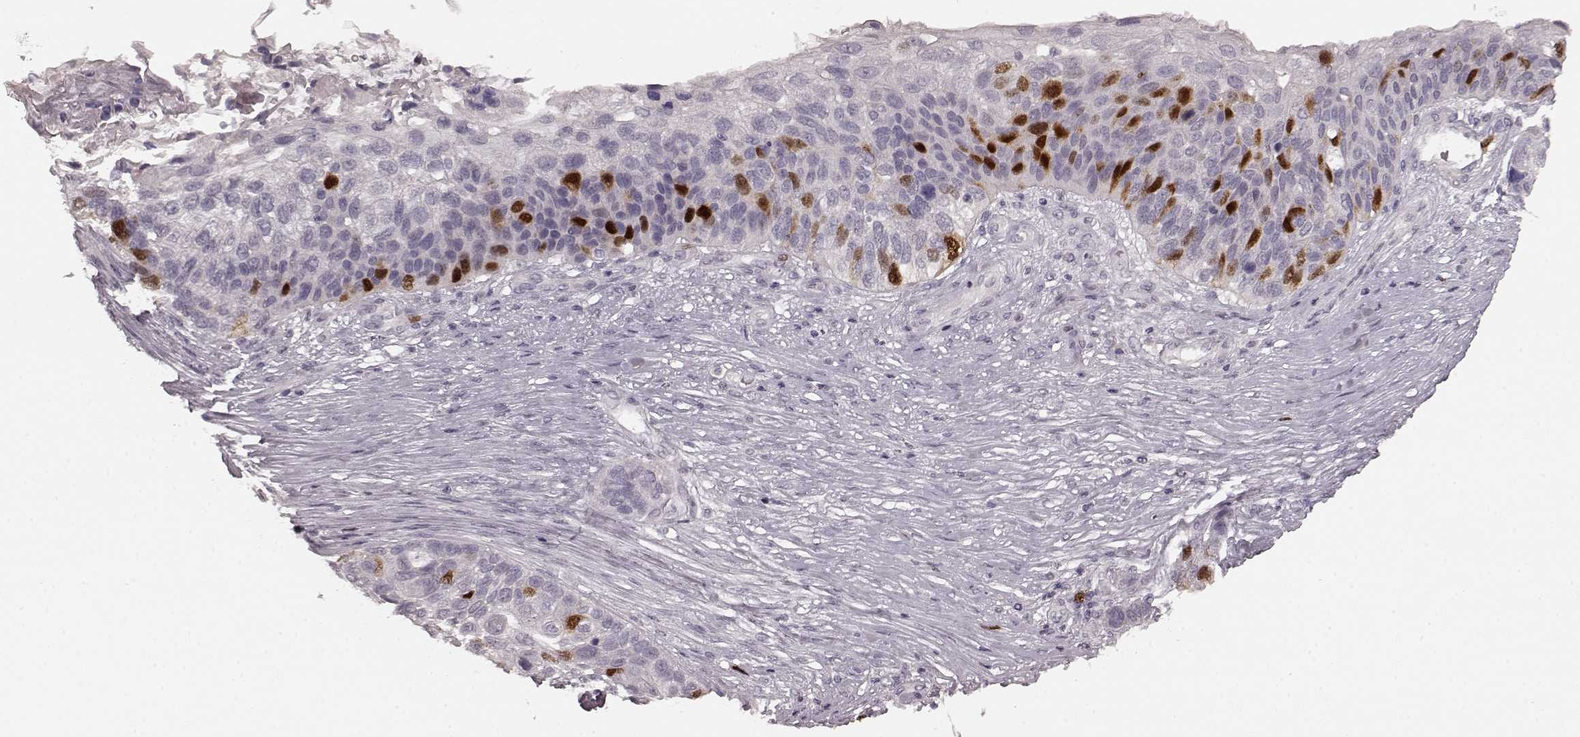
{"staining": {"intensity": "strong", "quantity": "<25%", "location": "nuclear"}, "tissue": "lung cancer", "cell_type": "Tumor cells", "image_type": "cancer", "snomed": [{"axis": "morphology", "description": "Squamous cell carcinoma, NOS"}, {"axis": "topography", "description": "Lung"}], "caption": "This image shows squamous cell carcinoma (lung) stained with IHC to label a protein in brown. The nuclear of tumor cells show strong positivity for the protein. Nuclei are counter-stained blue.", "gene": "CCNA2", "patient": {"sex": "male", "age": 69}}